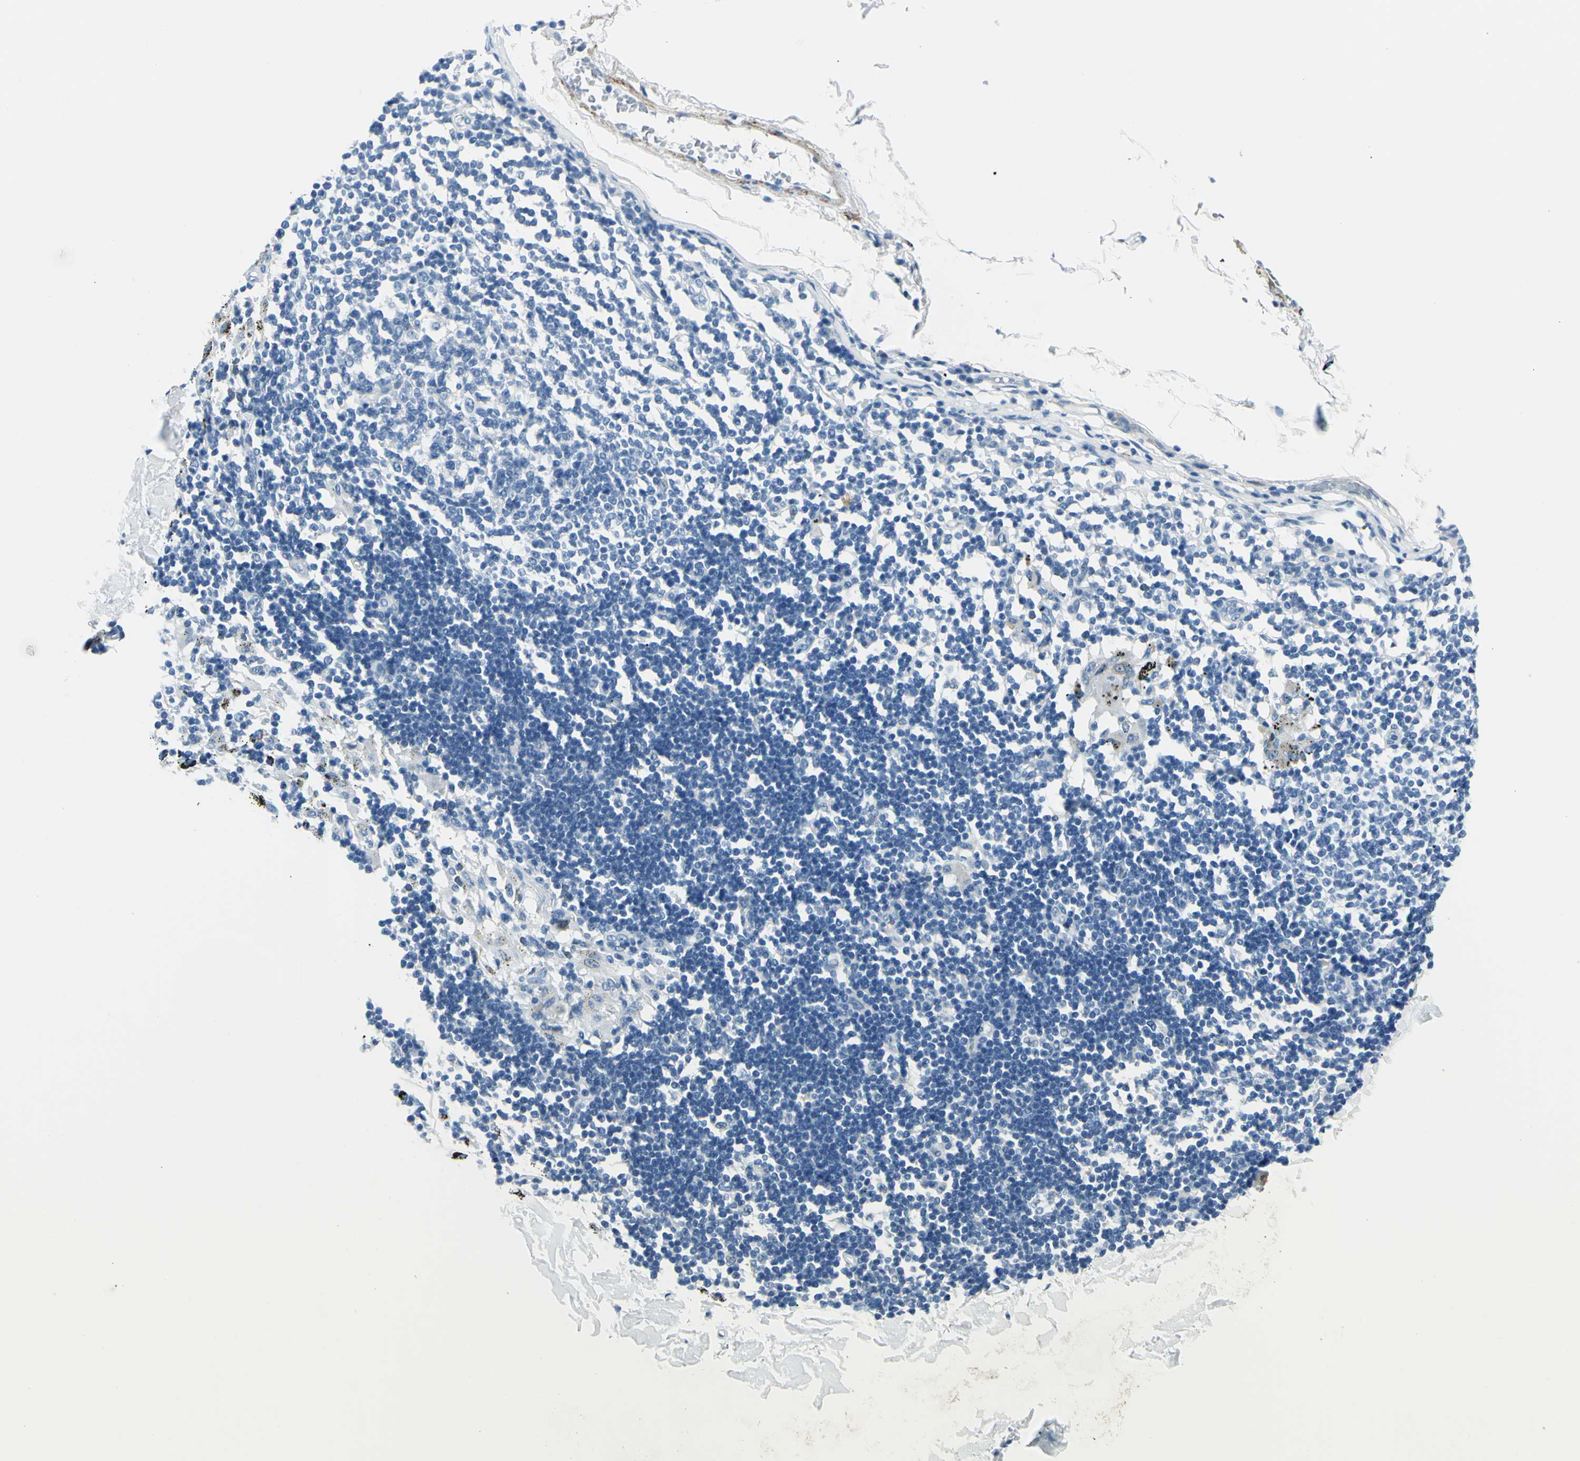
{"staining": {"intensity": "negative", "quantity": "none", "location": "none"}, "tissue": "adipose tissue", "cell_type": "Adipocytes", "image_type": "normal", "snomed": [{"axis": "morphology", "description": "Normal tissue, NOS"}, {"axis": "topography", "description": "Cartilage tissue"}, {"axis": "topography", "description": "Bronchus"}], "caption": "High power microscopy photomicrograph of an immunohistochemistry micrograph of unremarkable adipose tissue, revealing no significant staining in adipocytes.", "gene": "CDH15", "patient": {"sex": "female", "age": 73}}